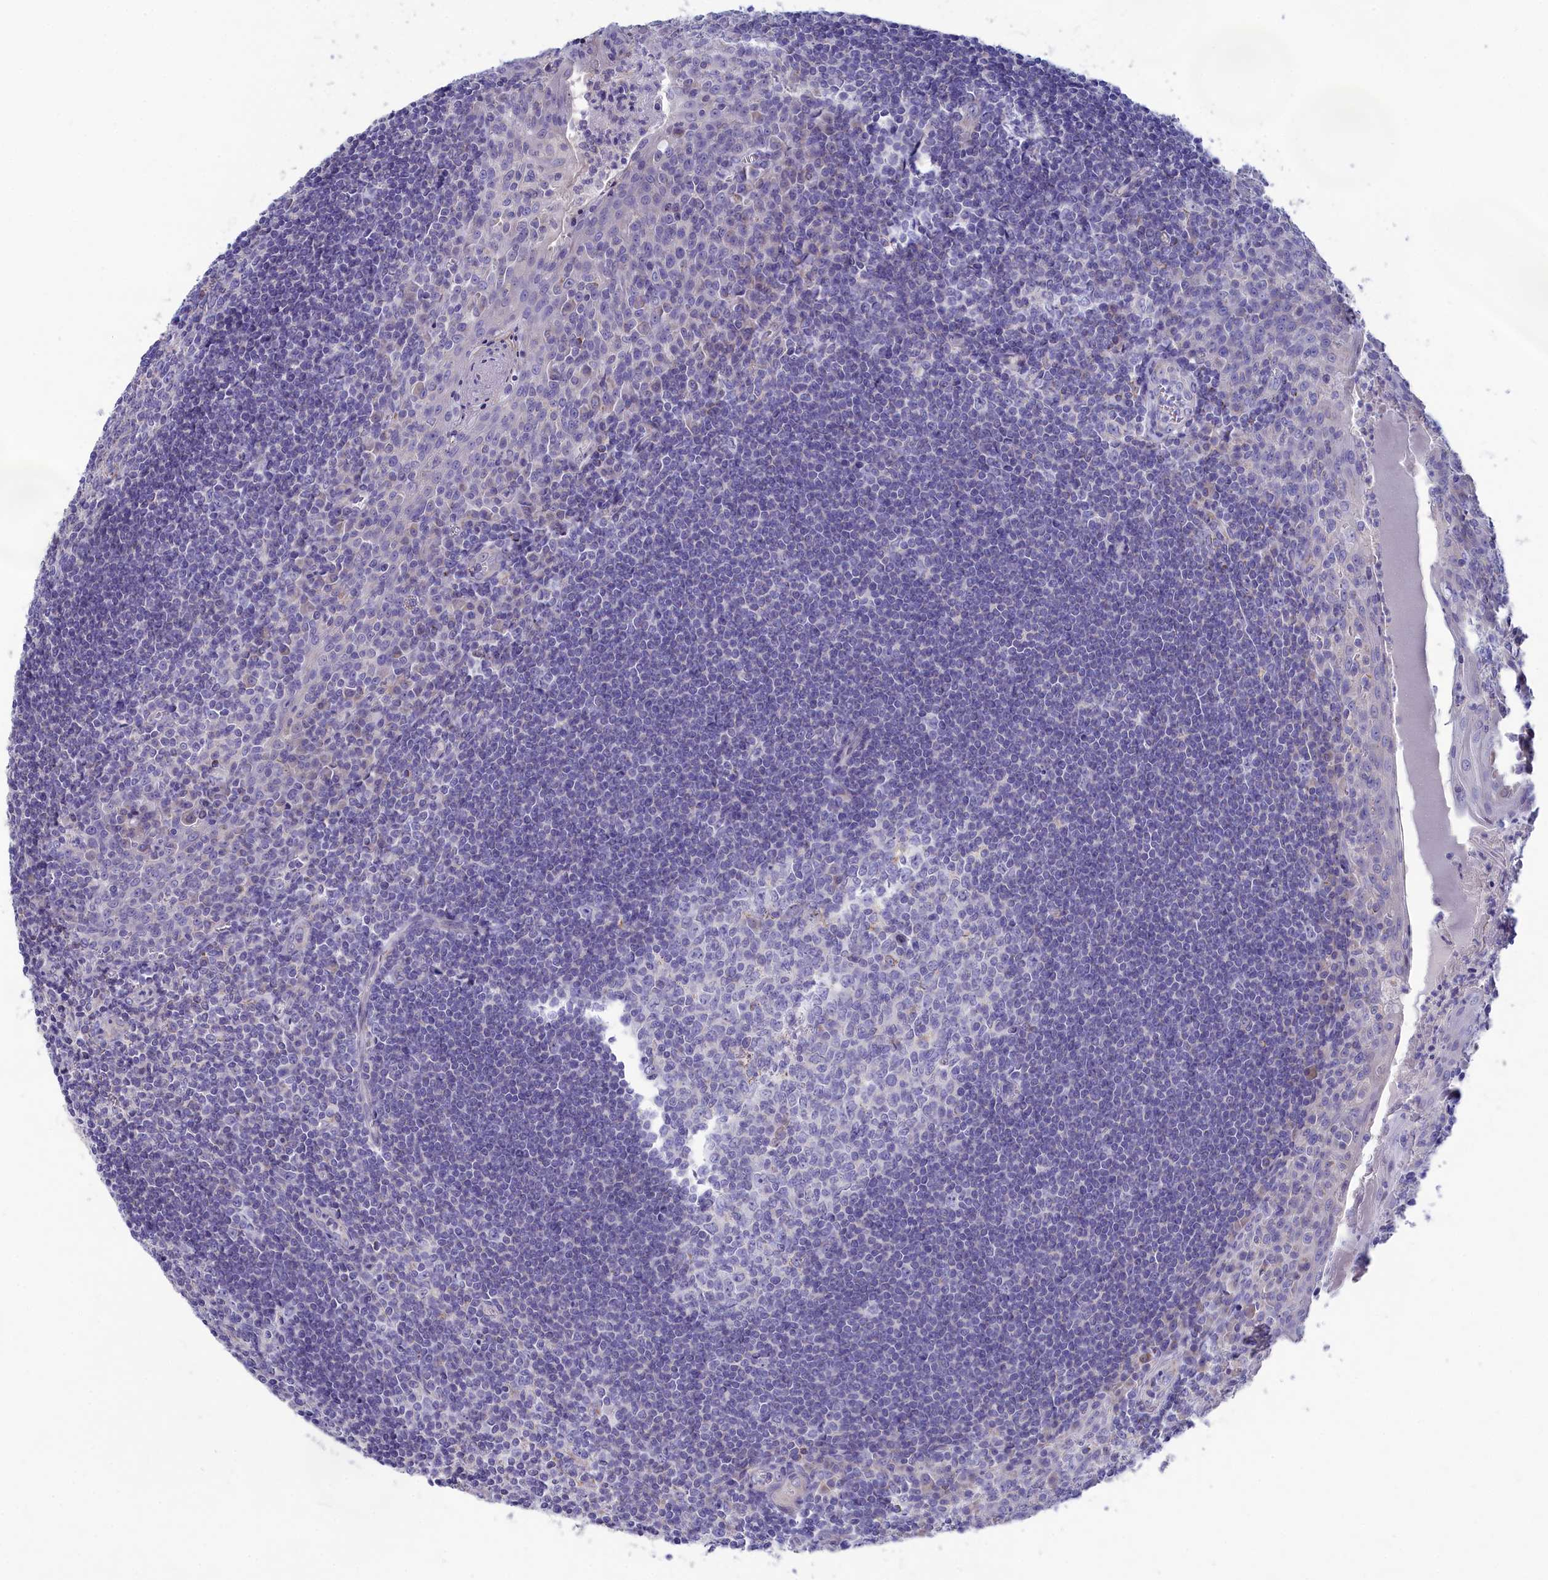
{"staining": {"intensity": "negative", "quantity": "none", "location": "none"}, "tissue": "tonsil", "cell_type": "Germinal center cells", "image_type": "normal", "snomed": [{"axis": "morphology", "description": "Normal tissue, NOS"}, {"axis": "topography", "description": "Tonsil"}], "caption": "There is no significant staining in germinal center cells of tonsil. Nuclei are stained in blue.", "gene": "PRDM12", "patient": {"sex": "male", "age": 27}}